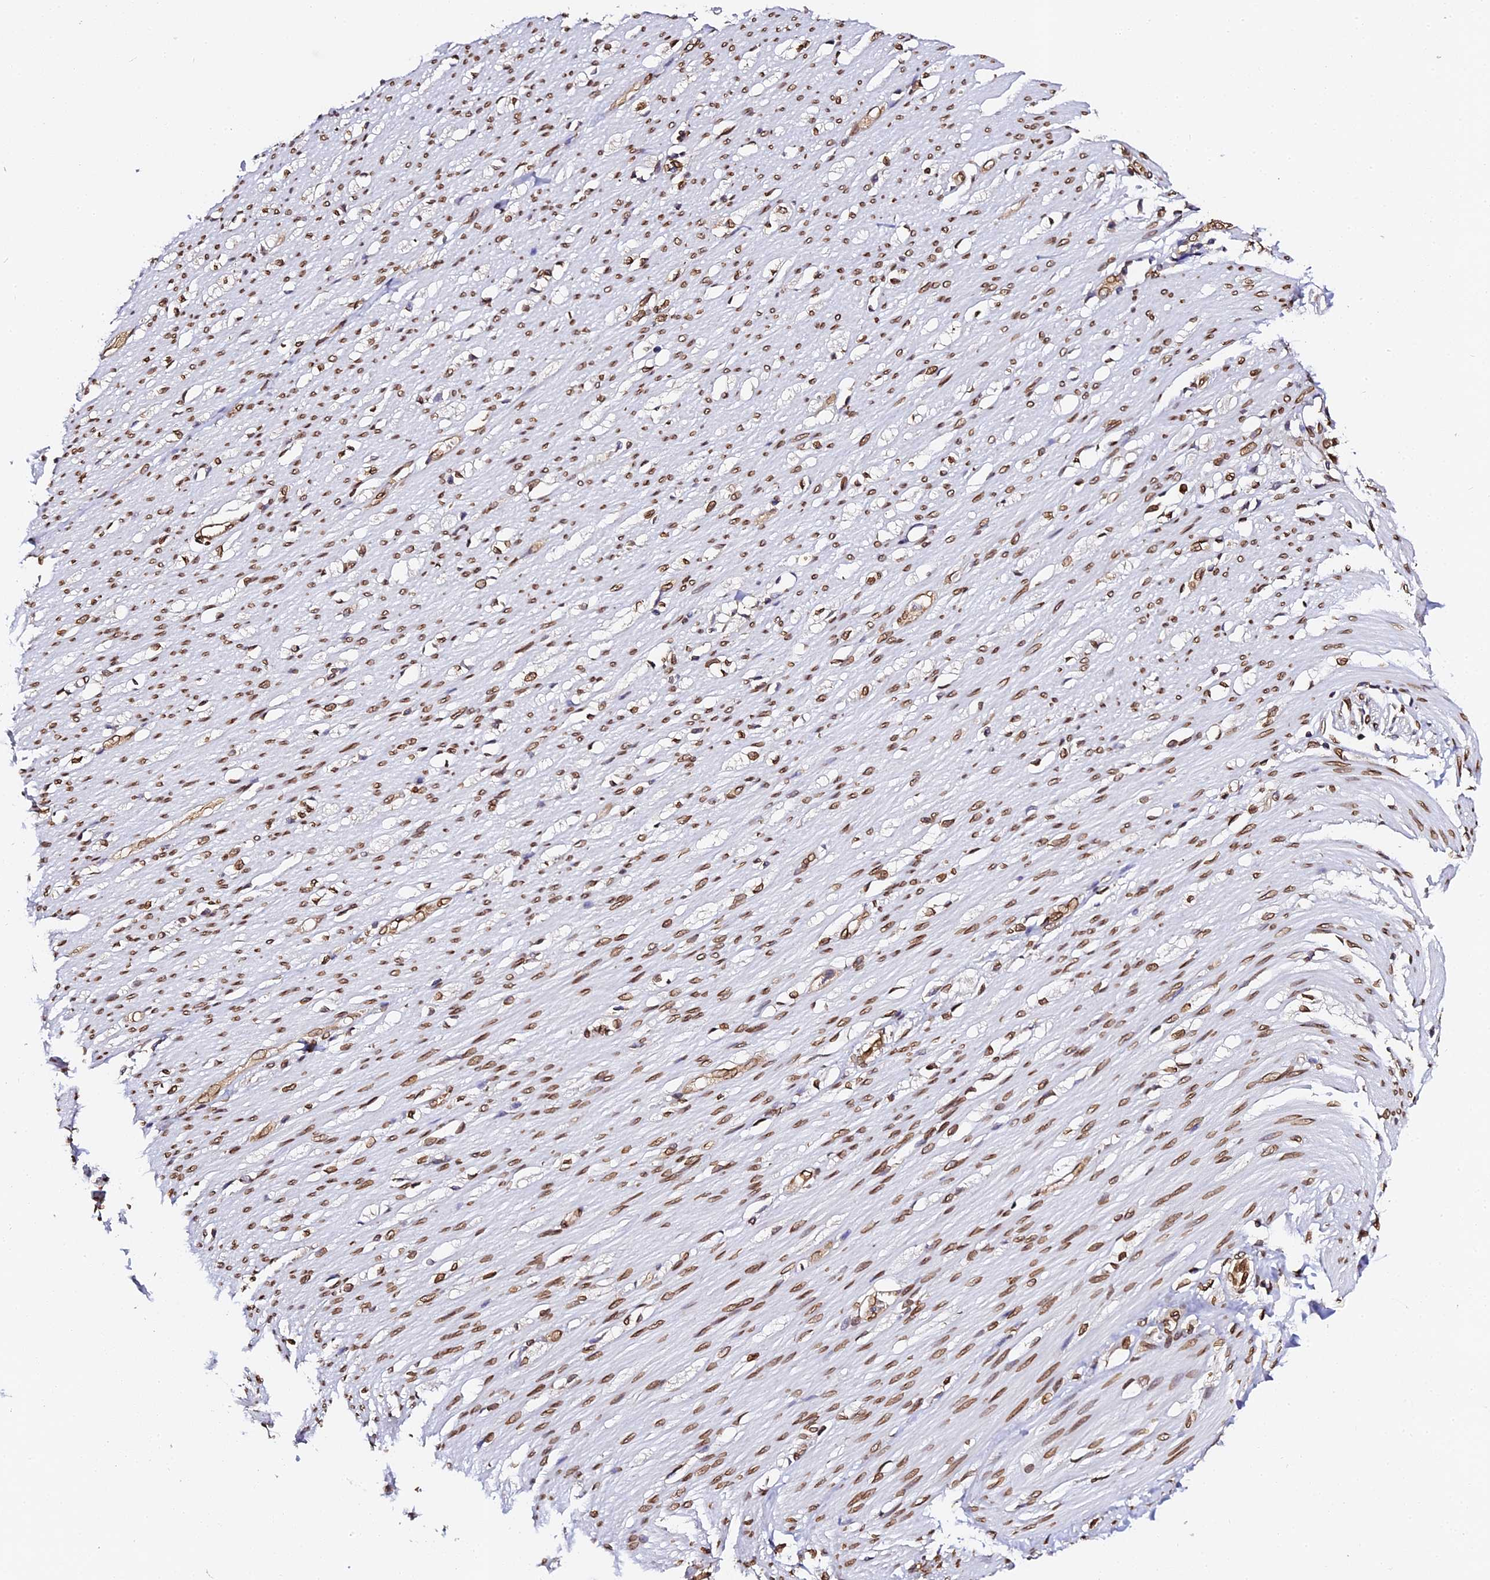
{"staining": {"intensity": "strong", "quantity": ">75%", "location": "cytoplasmic/membranous,nuclear"}, "tissue": "smooth muscle", "cell_type": "Smooth muscle cells", "image_type": "normal", "snomed": [{"axis": "morphology", "description": "Normal tissue, NOS"}, {"axis": "morphology", "description": "Adenocarcinoma, NOS"}, {"axis": "topography", "description": "Colon"}, {"axis": "topography", "description": "Peripheral nerve tissue"}], "caption": "Immunohistochemical staining of unremarkable smooth muscle displays >75% levels of strong cytoplasmic/membranous,nuclear protein staining in approximately >75% of smooth muscle cells.", "gene": "ANAPC5", "patient": {"sex": "male", "age": 14}}